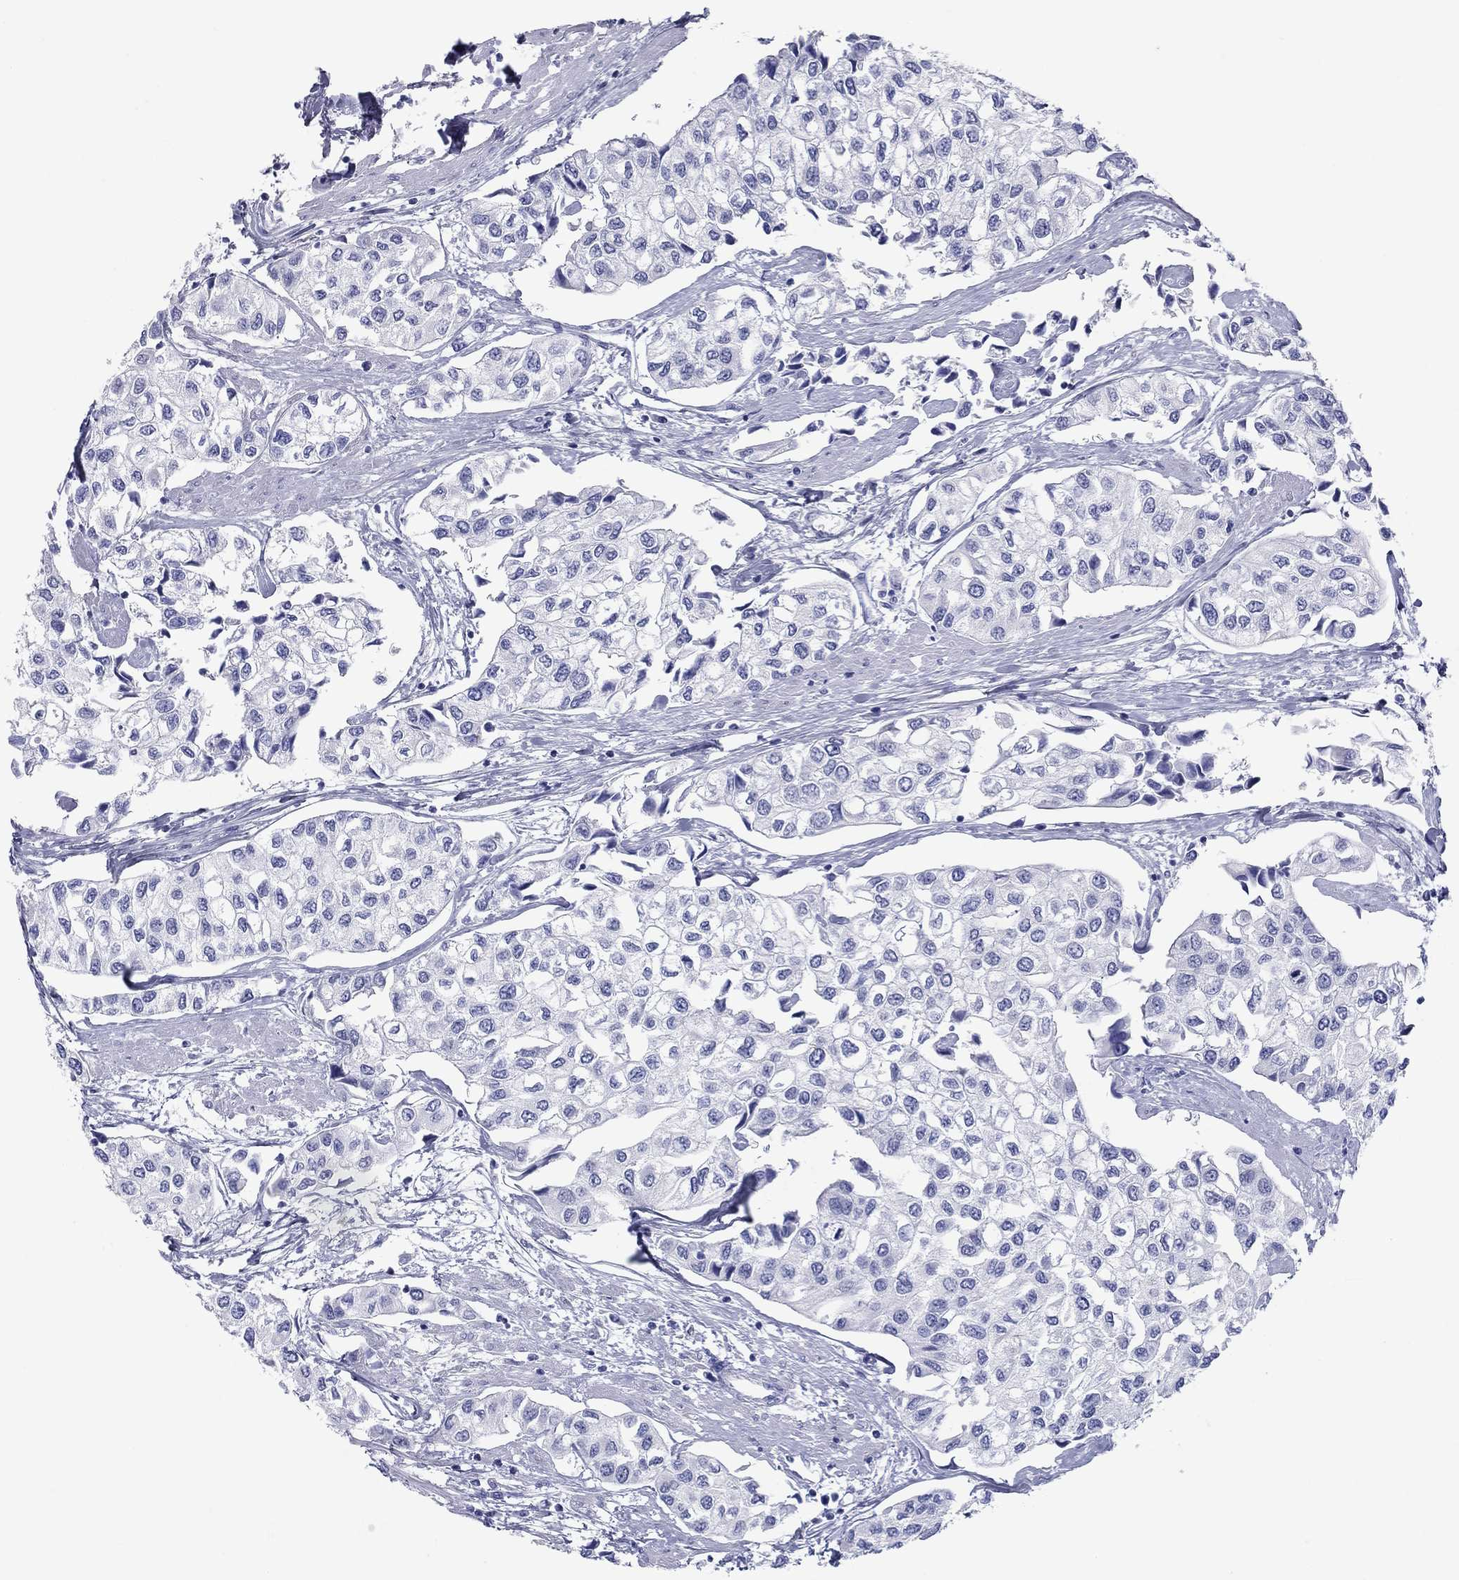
{"staining": {"intensity": "negative", "quantity": "none", "location": "none"}, "tissue": "urothelial cancer", "cell_type": "Tumor cells", "image_type": "cancer", "snomed": [{"axis": "morphology", "description": "Urothelial carcinoma, High grade"}, {"axis": "topography", "description": "Urinary bladder"}], "caption": "High-grade urothelial carcinoma was stained to show a protein in brown. There is no significant staining in tumor cells. Nuclei are stained in blue.", "gene": "ATP4A", "patient": {"sex": "male", "age": 73}}